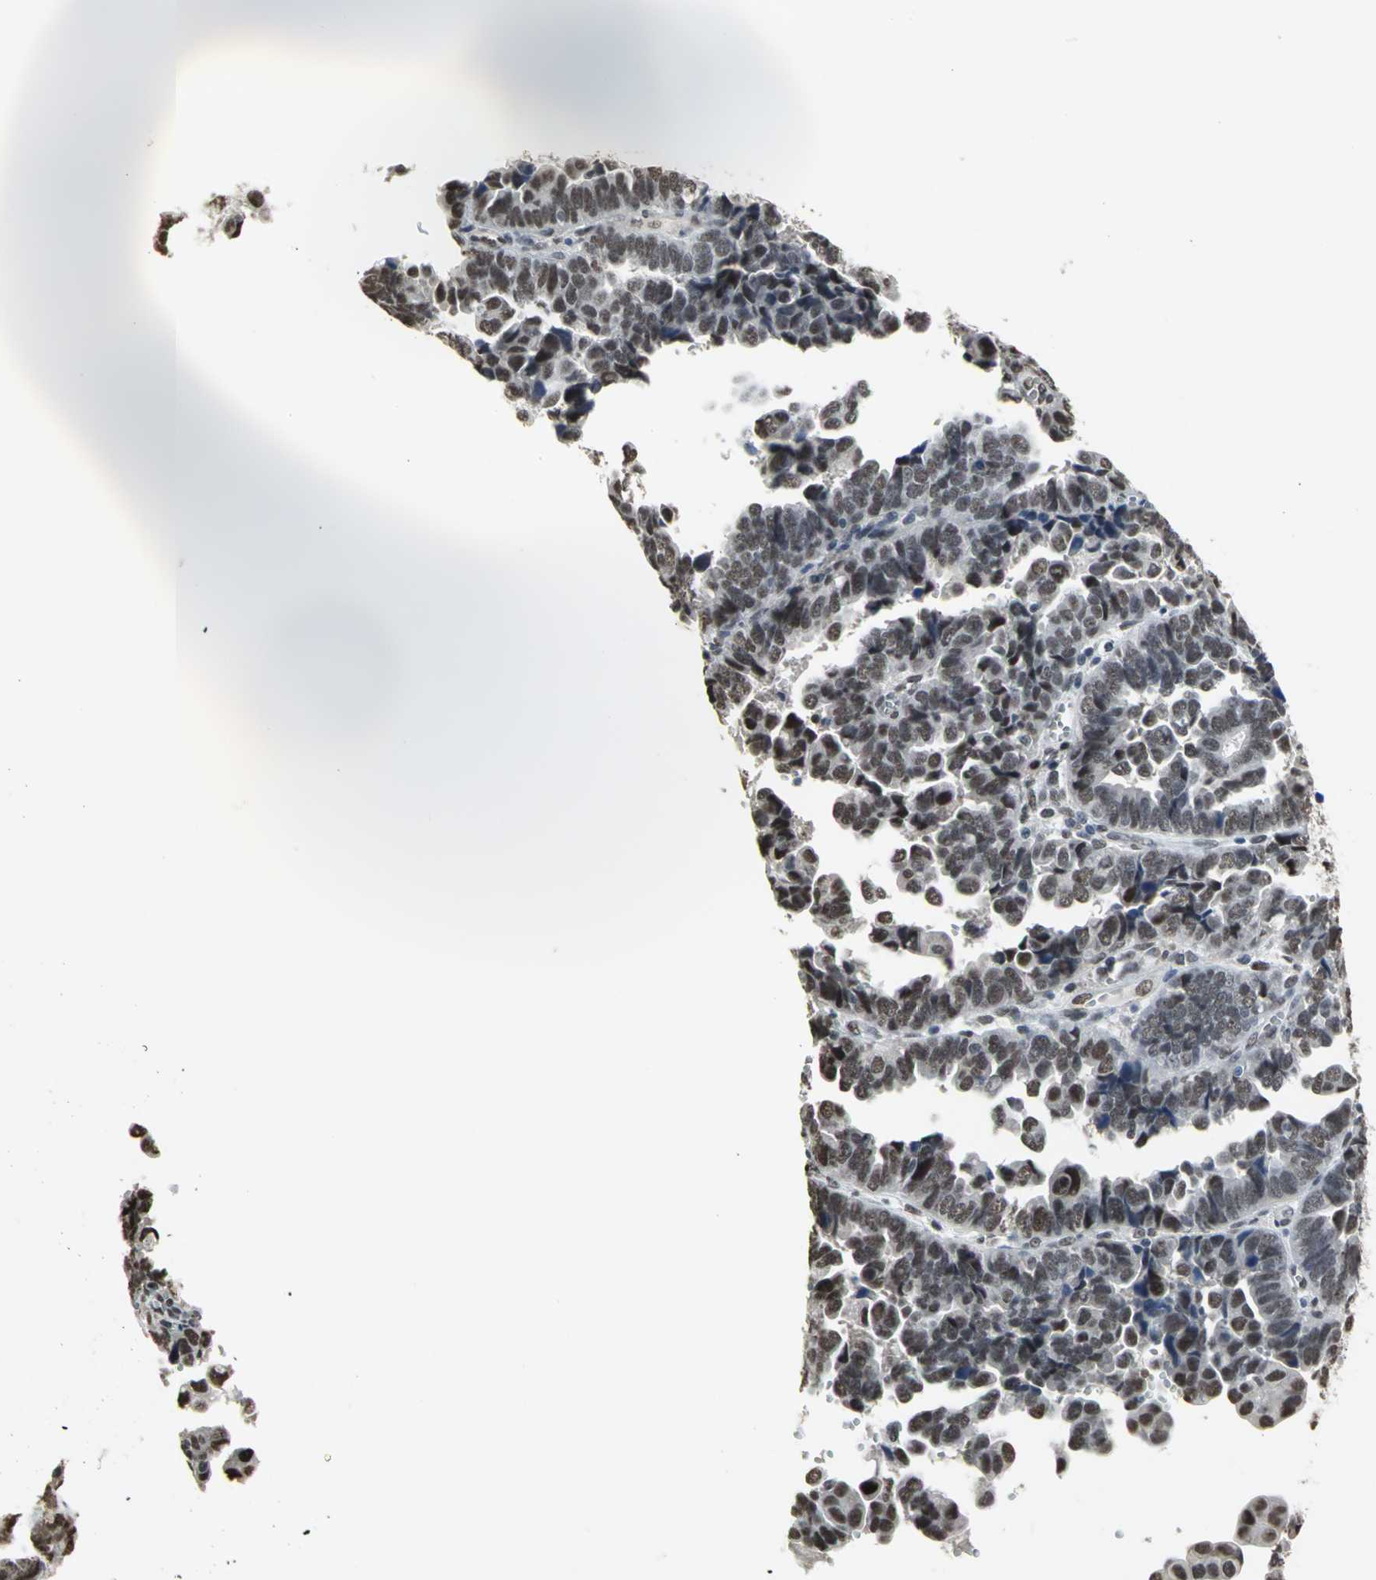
{"staining": {"intensity": "strong", "quantity": ">75%", "location": "nuclear"}, "tissue": "endometrial cancer", "cell_type": "Tumor cells", "image_type": "cancer", "snomed": [{"axis": "morphology", "description": "Adenocarcinoma, NOS"}, {"axis": "topography", "description": "Endometrium"}], "caption": "Immunohistochemistry staining of endometrial adenocarcinoma, which exhibits high levels of strong nuclear staining in approximately >75% of tumor cells indicating strong nuclear protein expression. The staining was performed using DAB (brown) for protein detection and nuclei were counterstained in hematoxylin (blue).", "gene": "CCDC88C", "patient": {"sex": "female", "age": 75}}